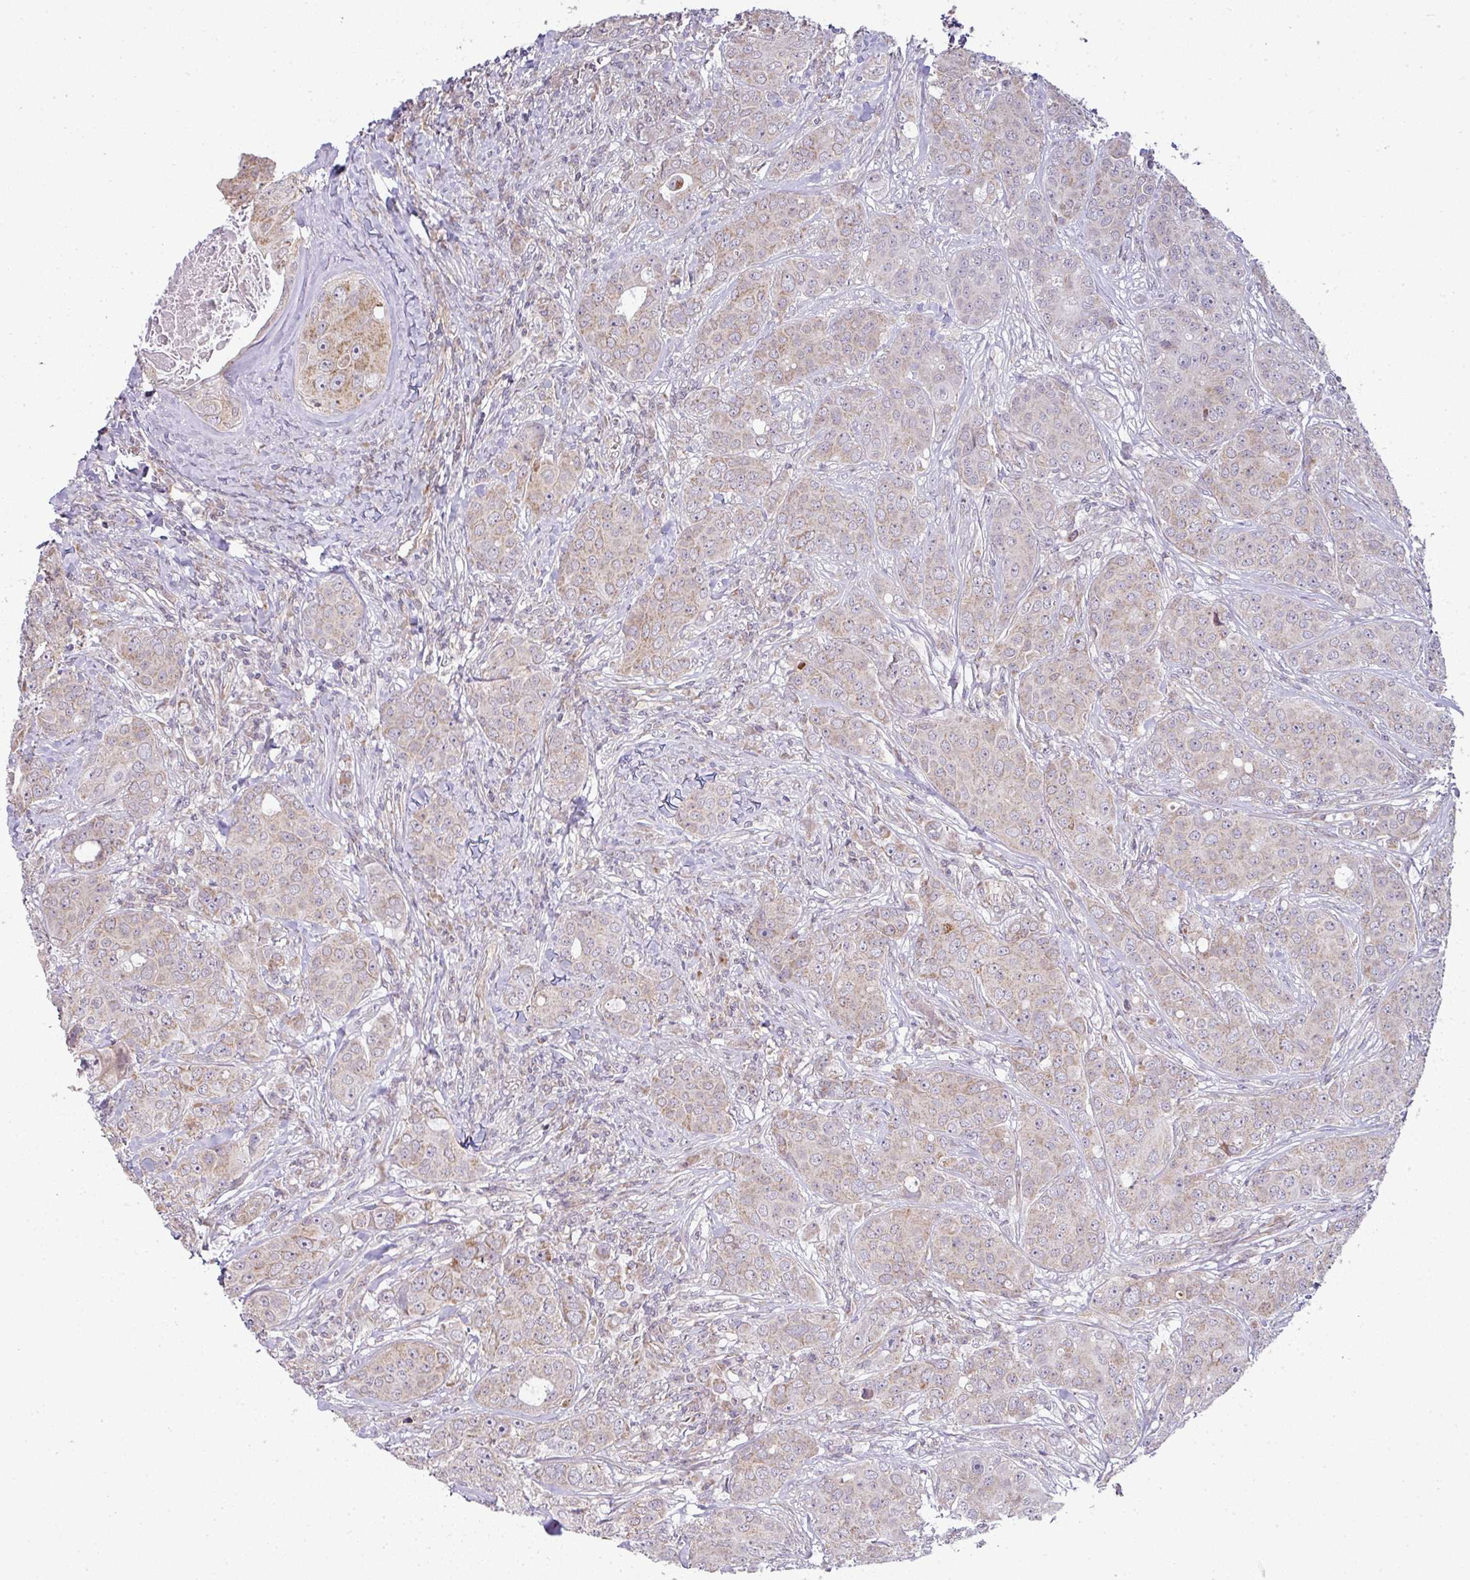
{"staining": {"intensity": "moderate", "quantity": "<25%", "location": "cytoplasmic/membranous"}, "tissue": "breast cancer", "cell_type": "Tumor cells", "image_type": "cancer", "snomed": [{"axis": "morphology", "description": "Duct carcinoma"}, {"axis": "topography", "description": "Breast"}], "caption": "High-power microscopy captured an IHC image of breast invasive ductal carcinoma, revealing moderate cytoplasmic/membranous positivity in approximately <25% of tumor cells.", "gene": "TIMMDC1", "patient": {"sex": "female", "age": 43}}